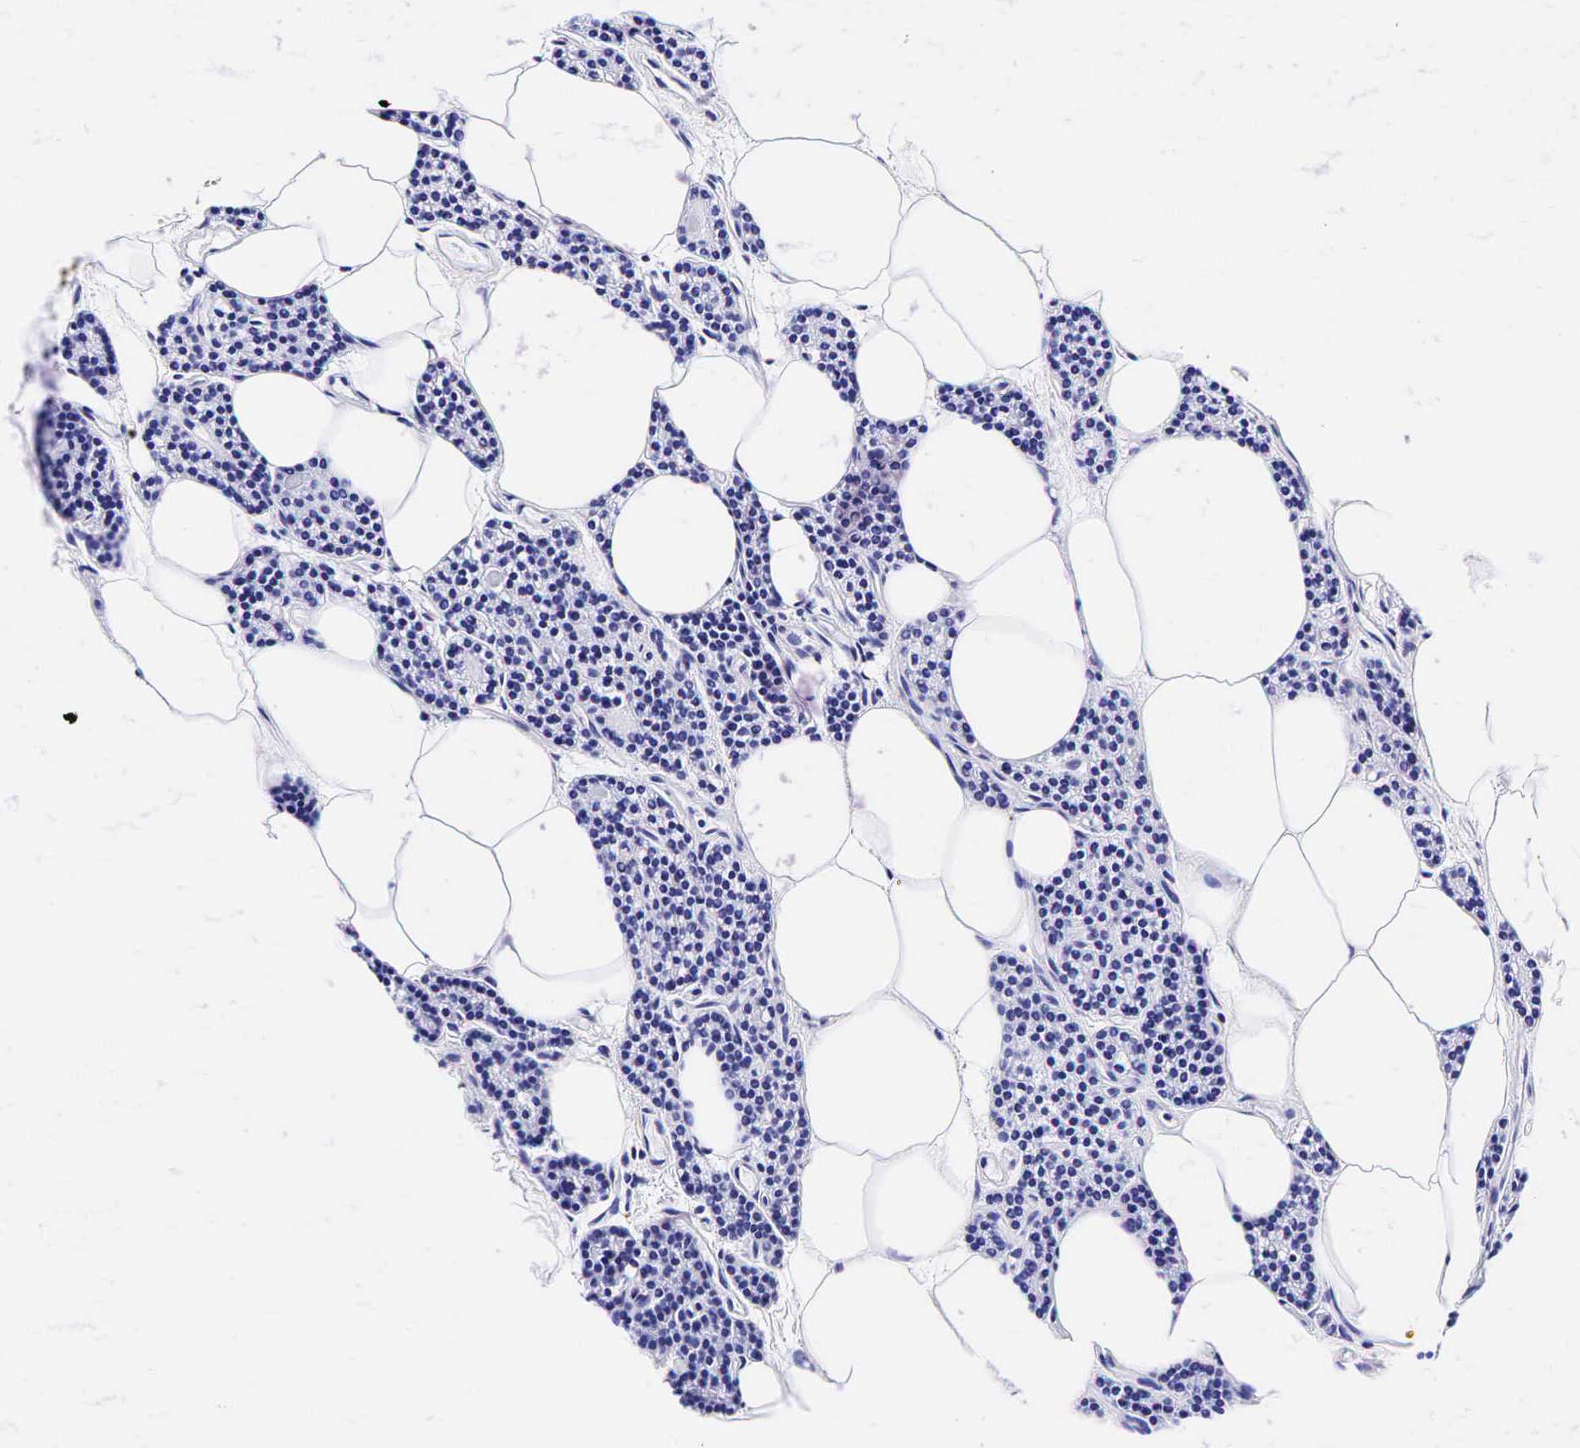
{"staining": {"intensity": "negative", "quantity": "none", "location": "none"}, "tissue": "parathyroid gland", "cell_type": "Glandular cells", "image_type": "normal", "snomed": [{"axis": "morphology", "description": "Normal tissue, NOS"}, {"axis": "topography", "description": "Parathyroid gland"}], "caption": "Parathyroid gland stained for a protein using immunohistochemistry (IHC) shows no staining glandular cells.", "gene": "GCG", "patient": {"sex": "male", "age": 54}}